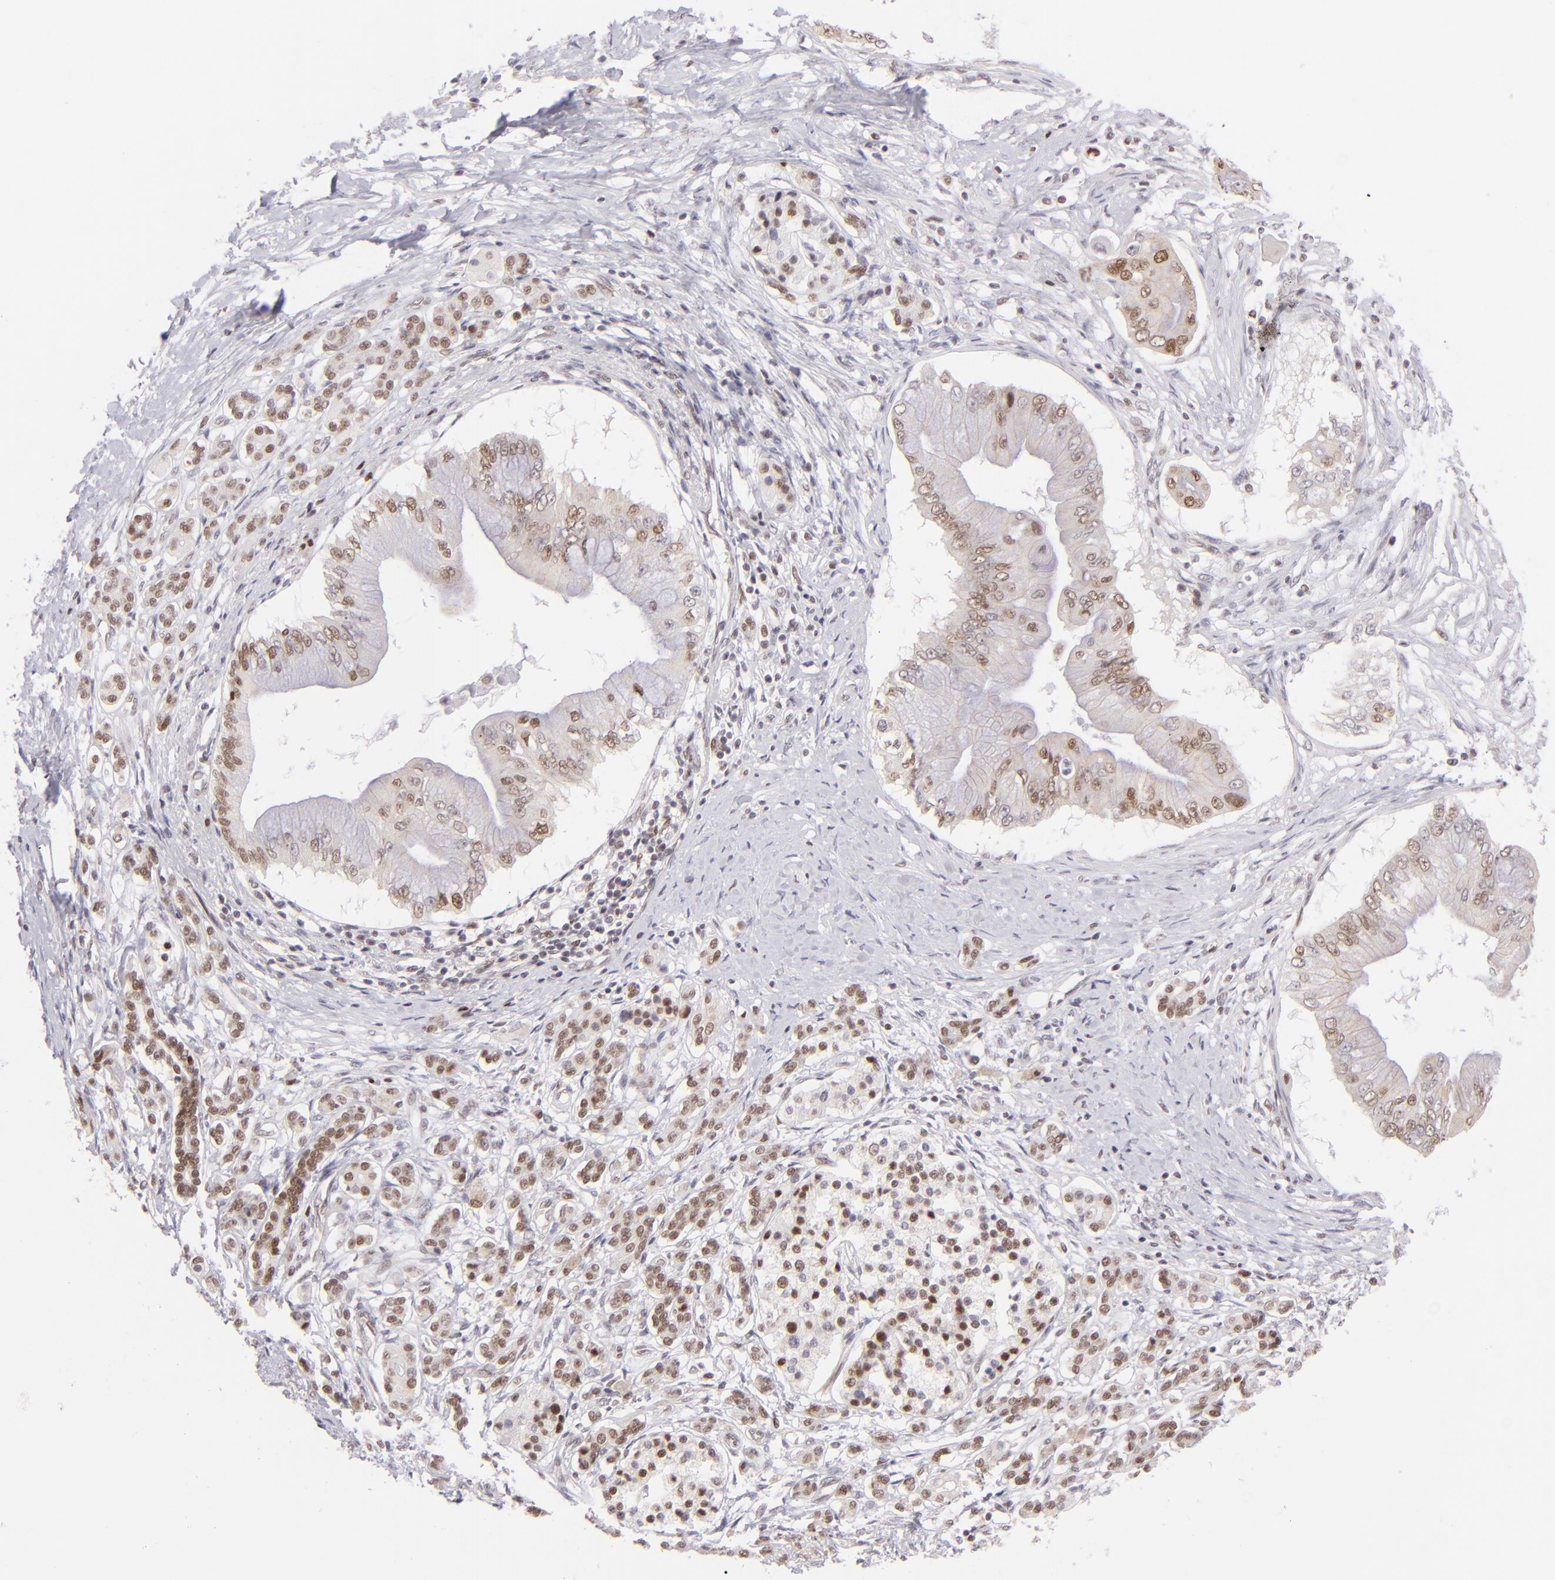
{"staining": {"intensity": "moderate", "quantity": "25%-75%", "location": "nuclear"}, "tissue": "pancreatic cancer", "cell_type": "Tumor cells", "image_type": "cancer", "snomed": [{"axis": "morphology", "description": "Adenocarcinoma, NOS"}, {"axis": "topography", "description": "Pancreas"}], "caption": "Immunohistochemical staining of human adenocarcinoma (pancreatic) demonstrates medium levels of moderate nuclear positivity in approximately 25%-75% of tumor cells.", "gene": "POU2F1", "patient": {"sex": "male", "age": 62}}